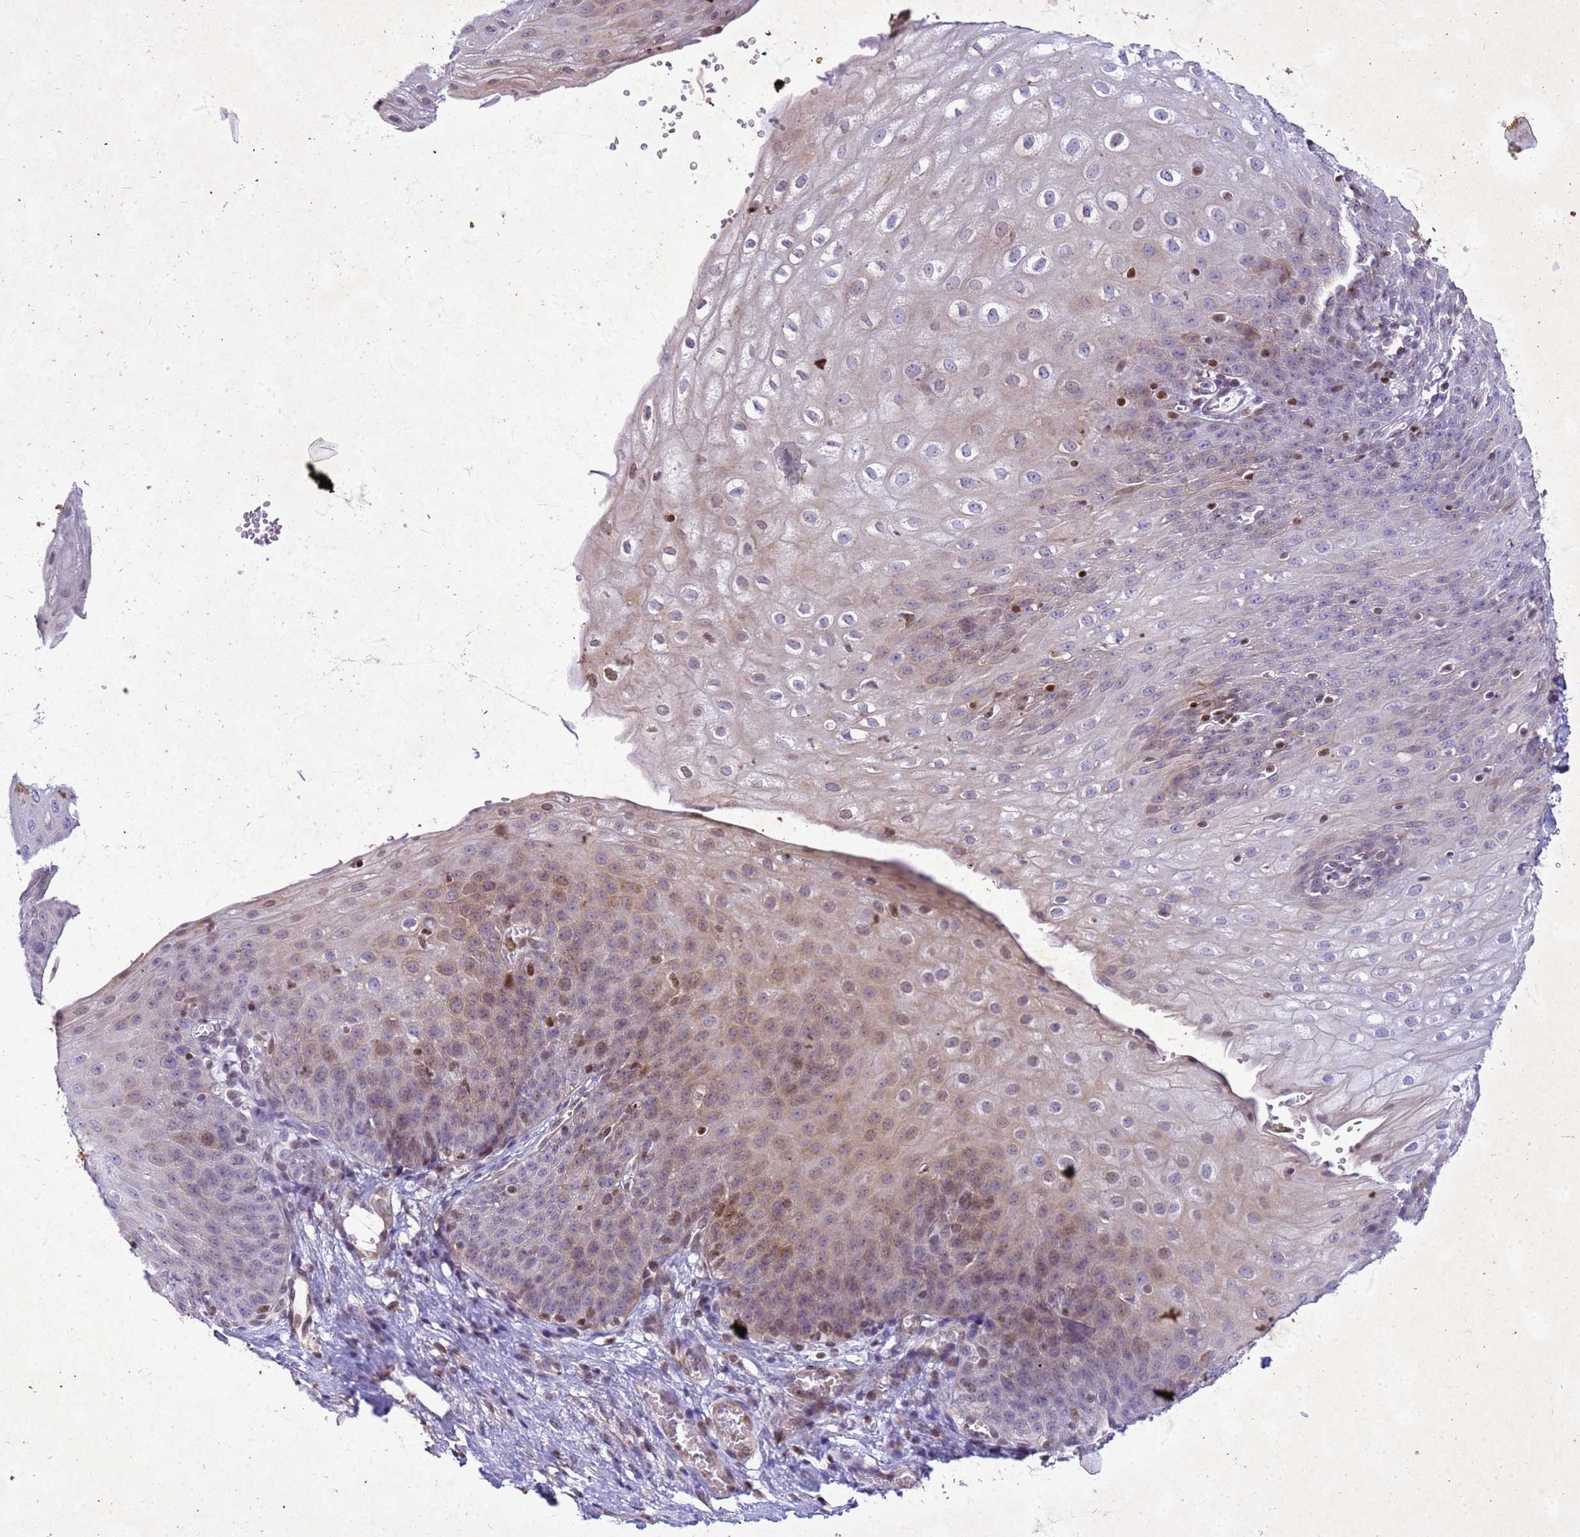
{"staining": {"intensity": "moderate", "quantity": ">75%", "location": "cytoplasmic/membranous,nuclear"}, "tissue": "esophagus", "cell_type": "Squamous epithelial cells", "image_type": "normal", "snomed": [{"axis": "morphology", "description": "Normal tissue, NOS"}, {"axis": "topography", "description": "Esophagus"}], "caption": "Esophagus stained with DAB immunohistochemistry (IHC) shows medium levels of moderate cytoplasmic/membranous,nuclear expression in about >75% of squamous epithelial cells. The staining is performed using DAB brown chromogen to label protein expression. The nuclei are counter-stained blue using hematoxylin.", "gene": "COPS9", "patient": {"sex": "male", "age": 71}}